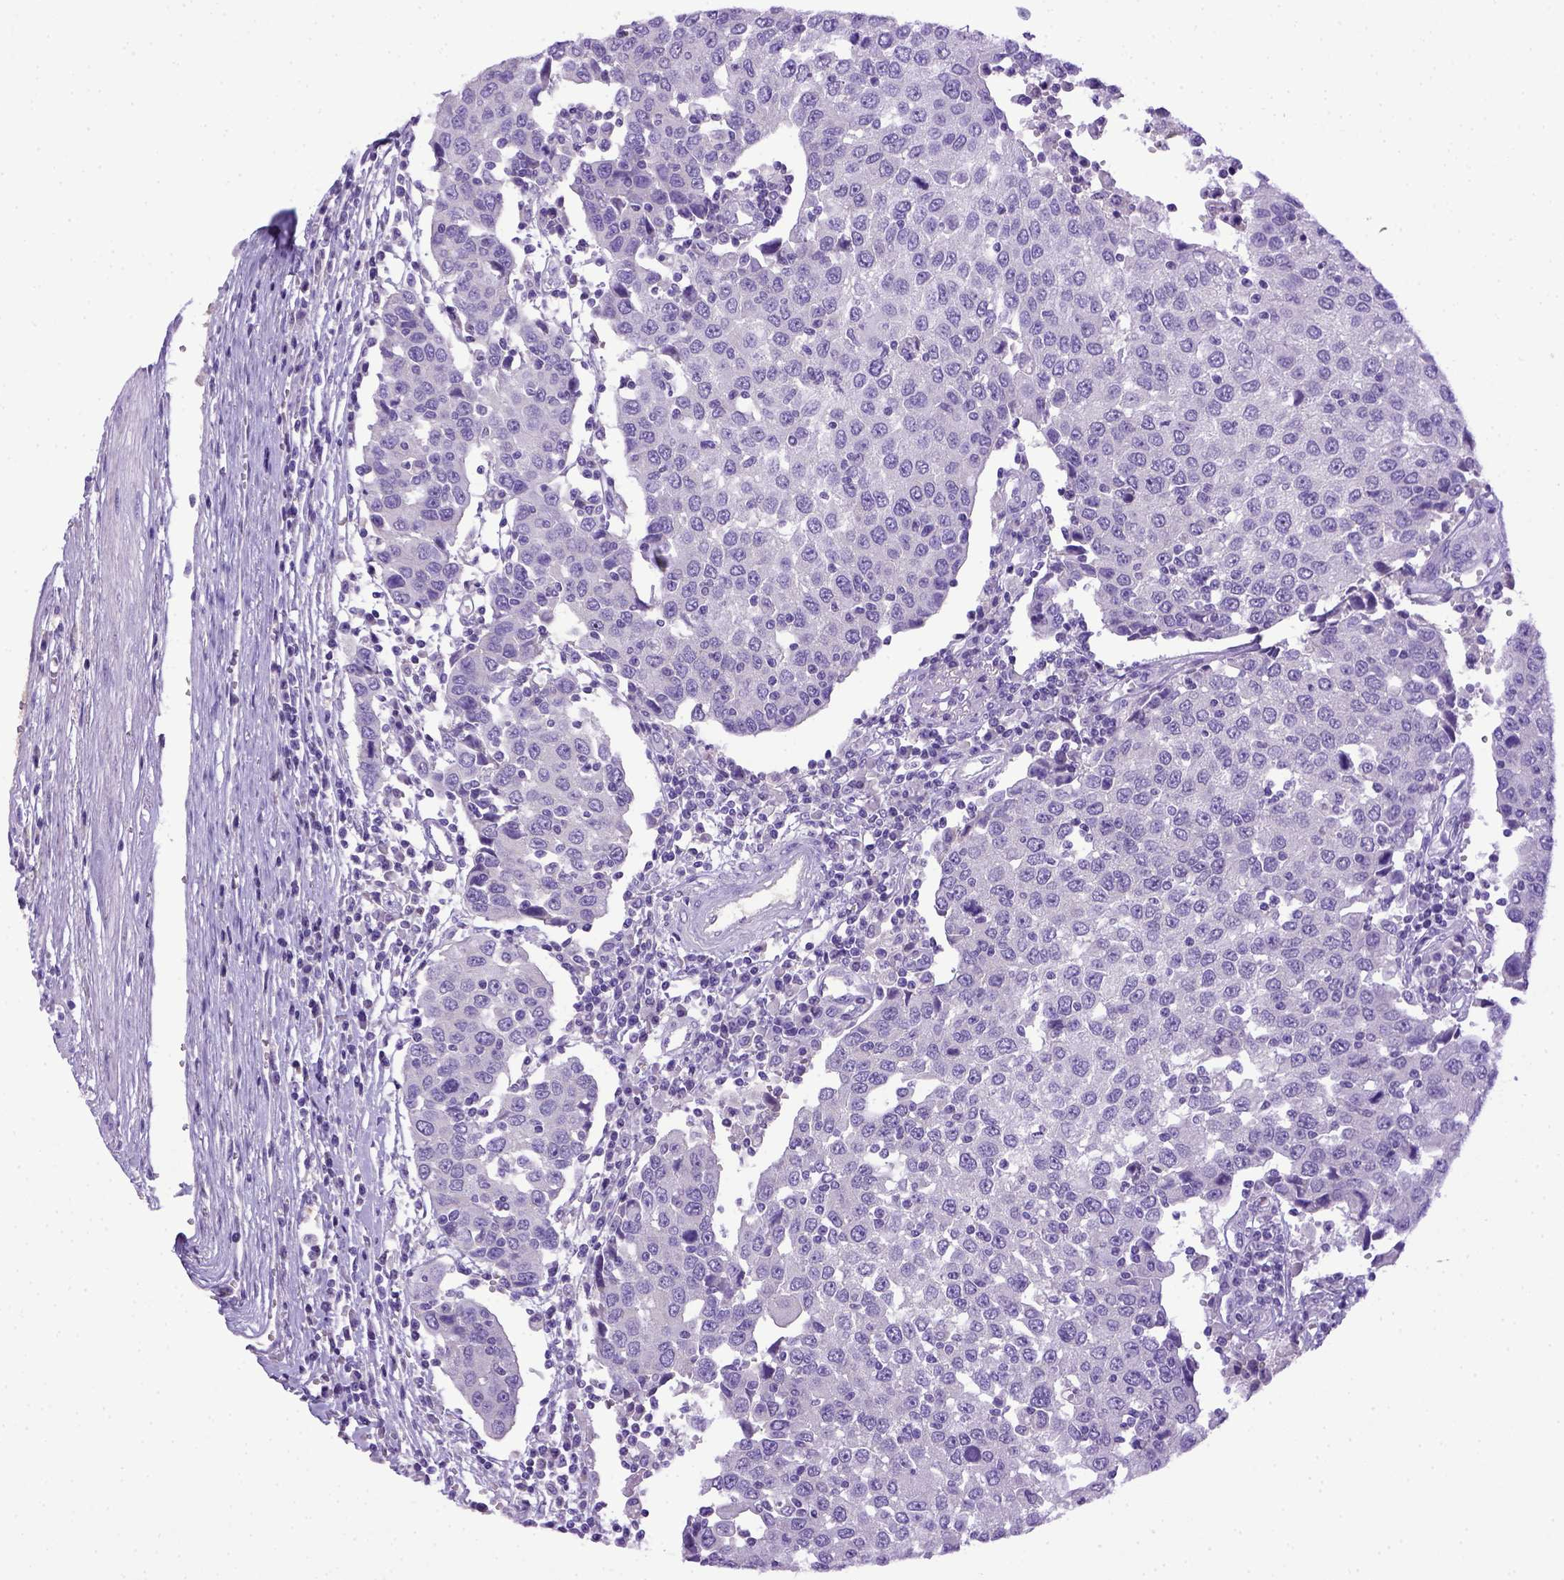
{"staining": {"intensity": "negative", "quantity": "none", "location": "none"}, "tissue": "urothelial cancer", "cell_type": "Tumor cells", "image_type": "cancer", "snomed": [{"axis": "morphology", "description": "Urothelial carcinoma, High grade"}, {"axis": "topography", "description": "Urinary bladder"}], "caption": "There is no significant expression in tumor cells of urothelial cancer. (Immunohistochemistry, brightfield microscopy, high magnification).", "gene": "ITIH4", "patient": {"sex": "female", "age": 85}}